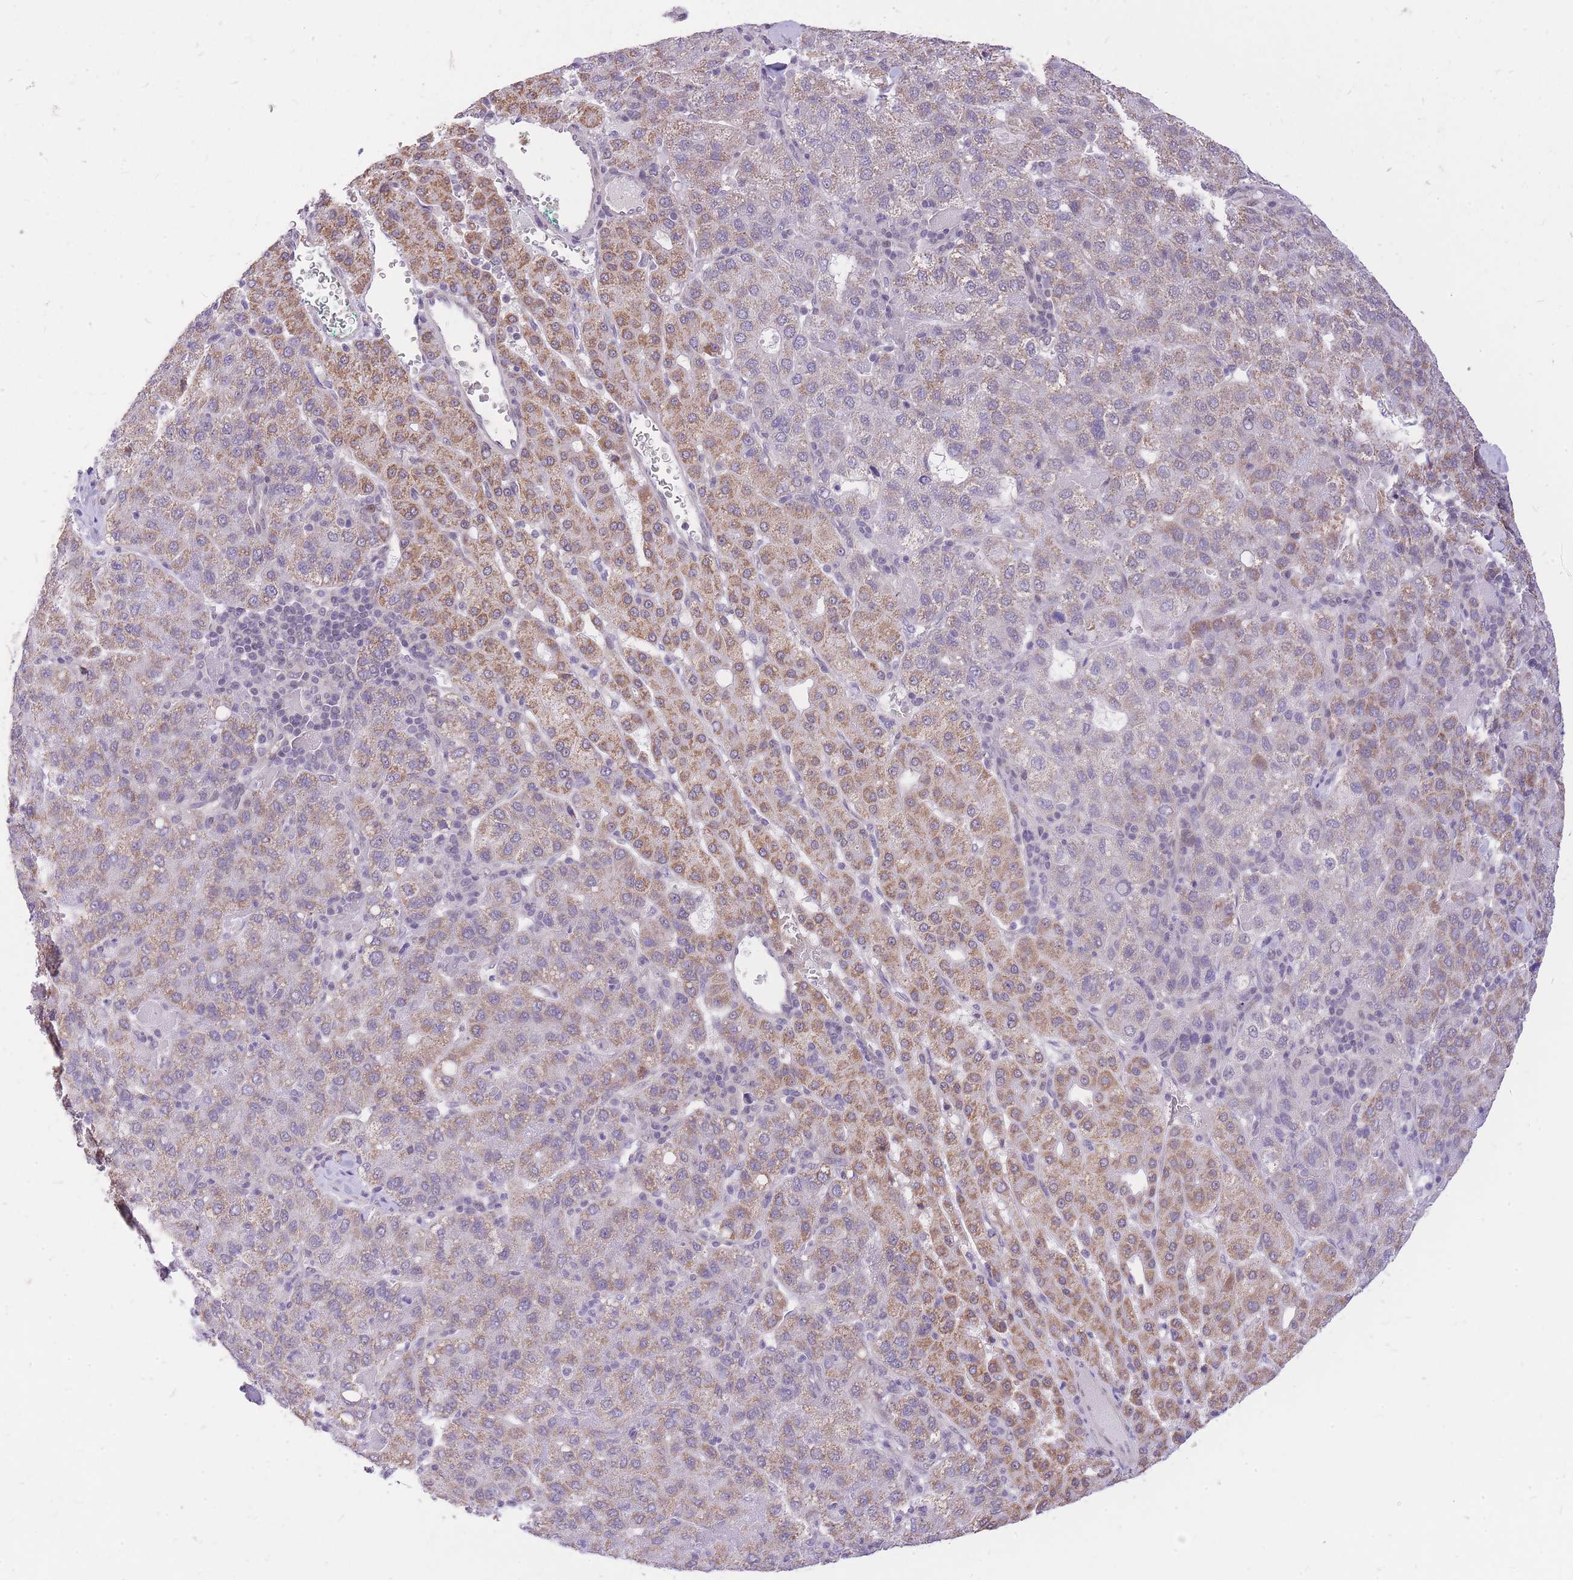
{"staining": {"intensity": "moderate", "quantity": "25%-75%", "location": "cytoplasmic/membranous"}, "tissue": "liver cancer", "cell_type": "Tumor cells", "image_type": "cancer", "snomed": [{"axis": "morphology", "description": "Carcinoma, Hepatocellular, NOS"}, {"axis": "topography", "description": "Liver"}], "caption": "Brown immunohistochemical staining in liver cancer (hepatocellular carcinoma) demonstrates moderate cytoplasmic/membranous staining in about 25%-75% of tumor cells.", "gene": "MINDY2", "patient": {"sex": "male", "age": 65}}